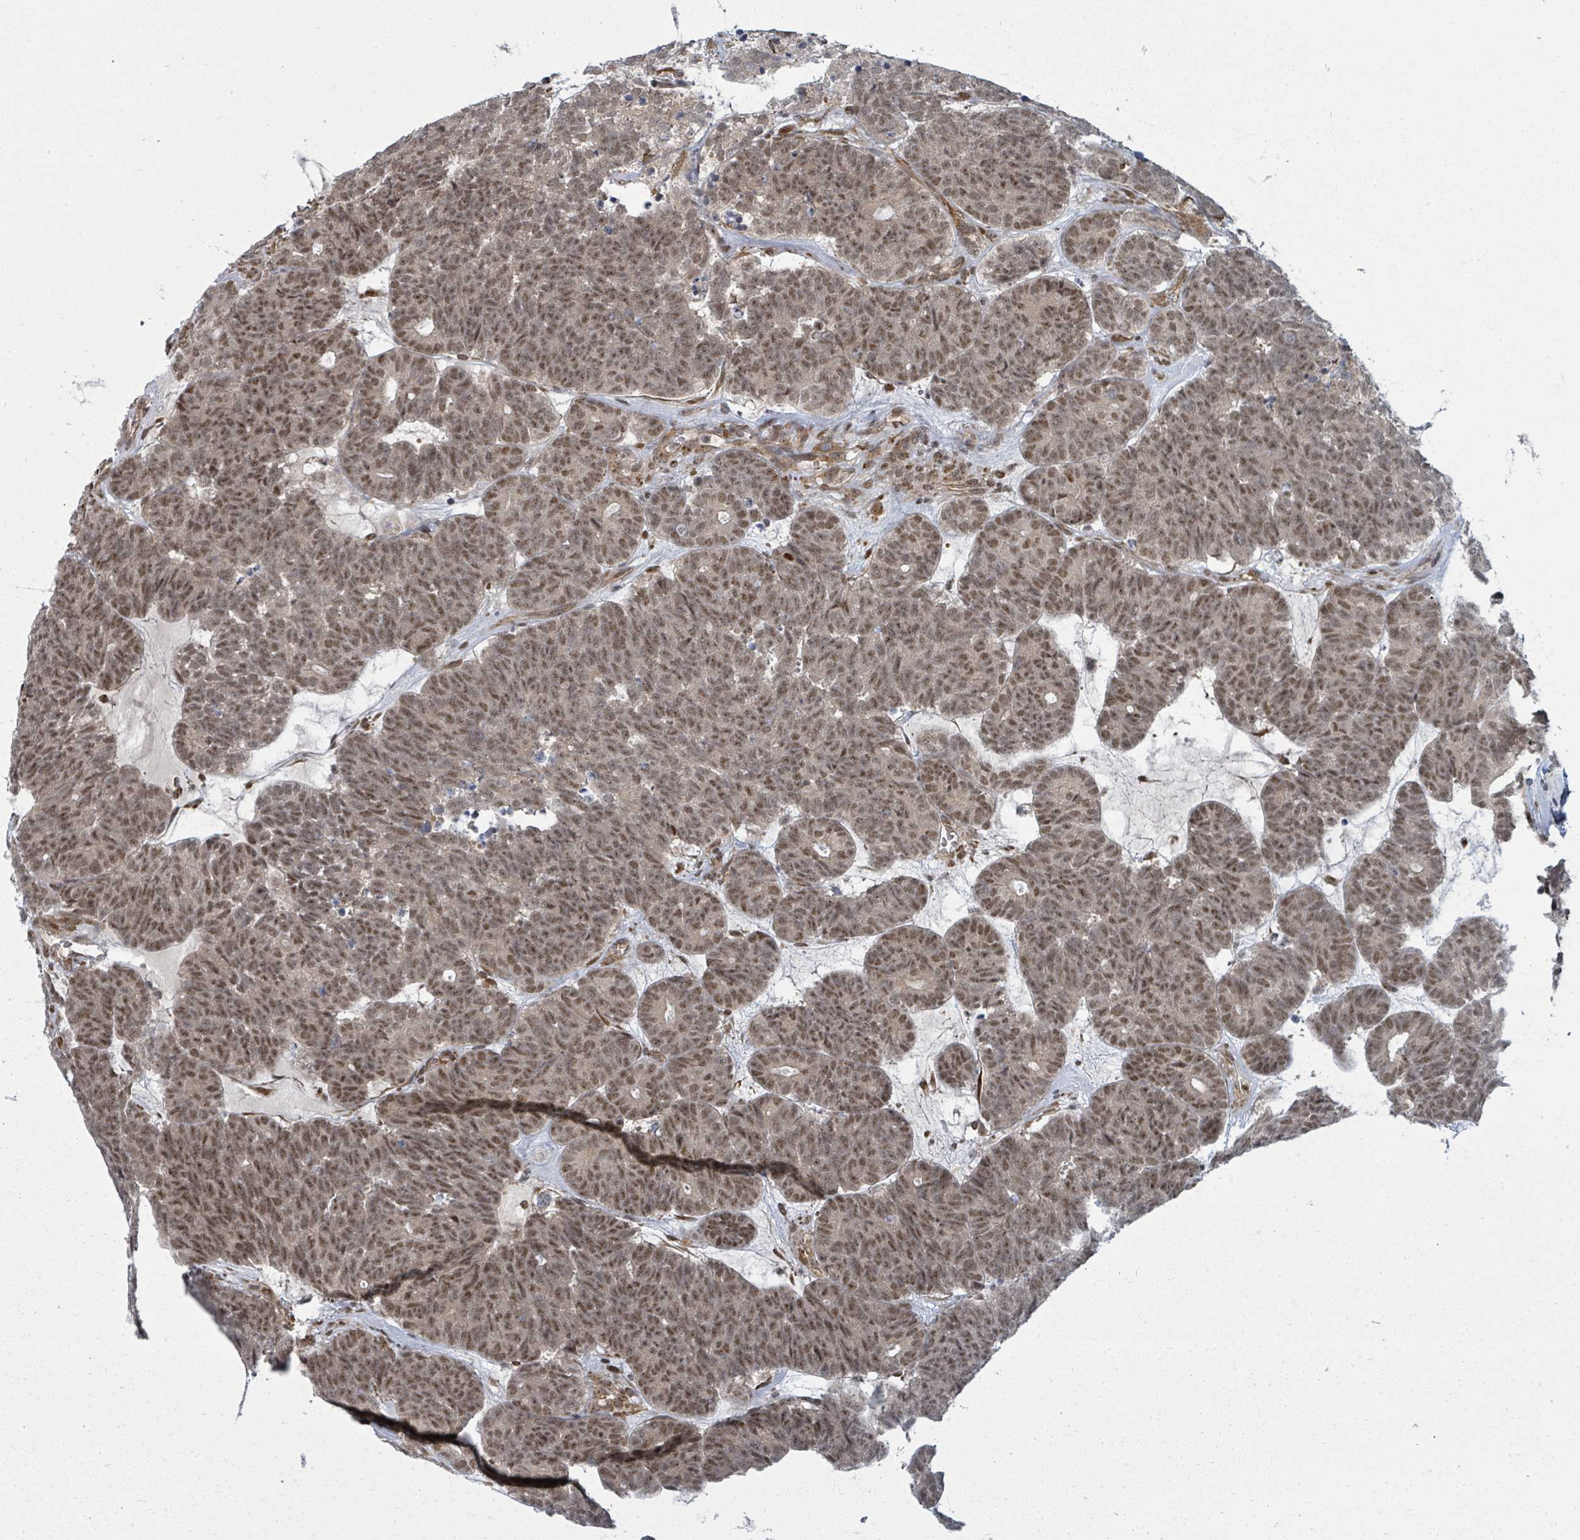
{"staining": {"intensity": "moderate", "quantity": ">75%", "location": "nuclear"}, "tissue": "head and neck cancer", "cell_type": "Tumor cells", "image_type": "cancer", "snomed": [{"axis": "morphology", "description": "Adenocarcinoma, NOS"}, {"axis": "topography", "description": "Head-Neck"}], "caption": "This histopathology image exhibits head and neck cancer stained with IHC to label a protein in brown. The nuclear of tumor cells show moderate positivity for the protein. Nuclei are counter-stained blue.", "gene": "PSMG2", "patient": {"sex": "female", "age": 81}}